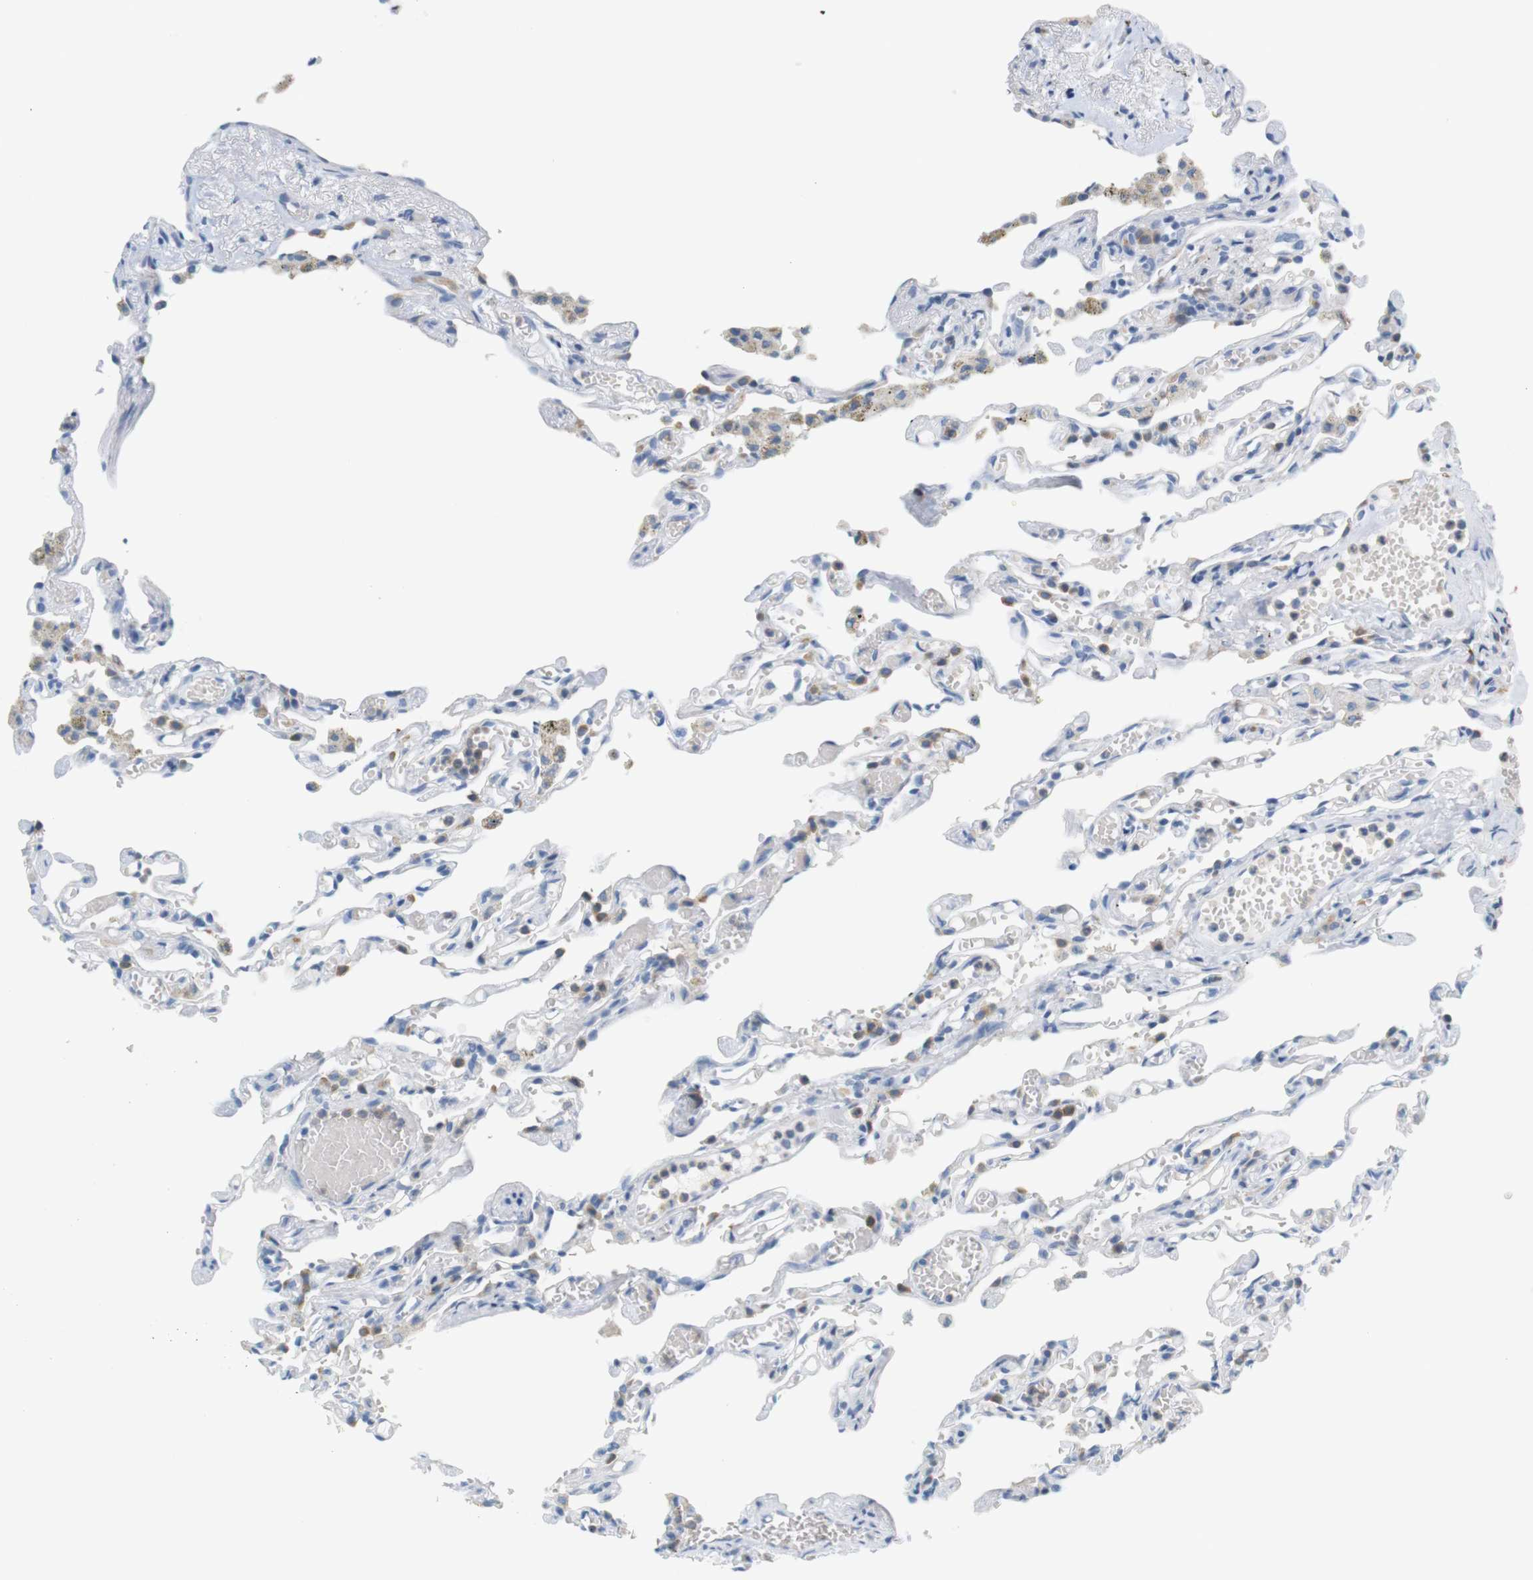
{"staining": {"intensity": "moderate", "quantity": "25%-75%", "location": "cytoplasmic/membranous"}, "tissue": "lung", "cell_type": "Alveolar cells", "image_type": "normal", "snomed": [{"axis": "morphology", "description": "Normal tissue, NOS"}, {"axis": "topography", "description": "Lung"}], "caption": "The immunohistochemical stain shows moderate cytoplasmic/membranous positivity in alveolar cells of normal lung. (Stains: DAB in brown, nuclei in blue, Microscopy: brightfield microscopy at high magnification).", "gene": "LRRK2", "patient": {"sex": "male", "age": 21}}